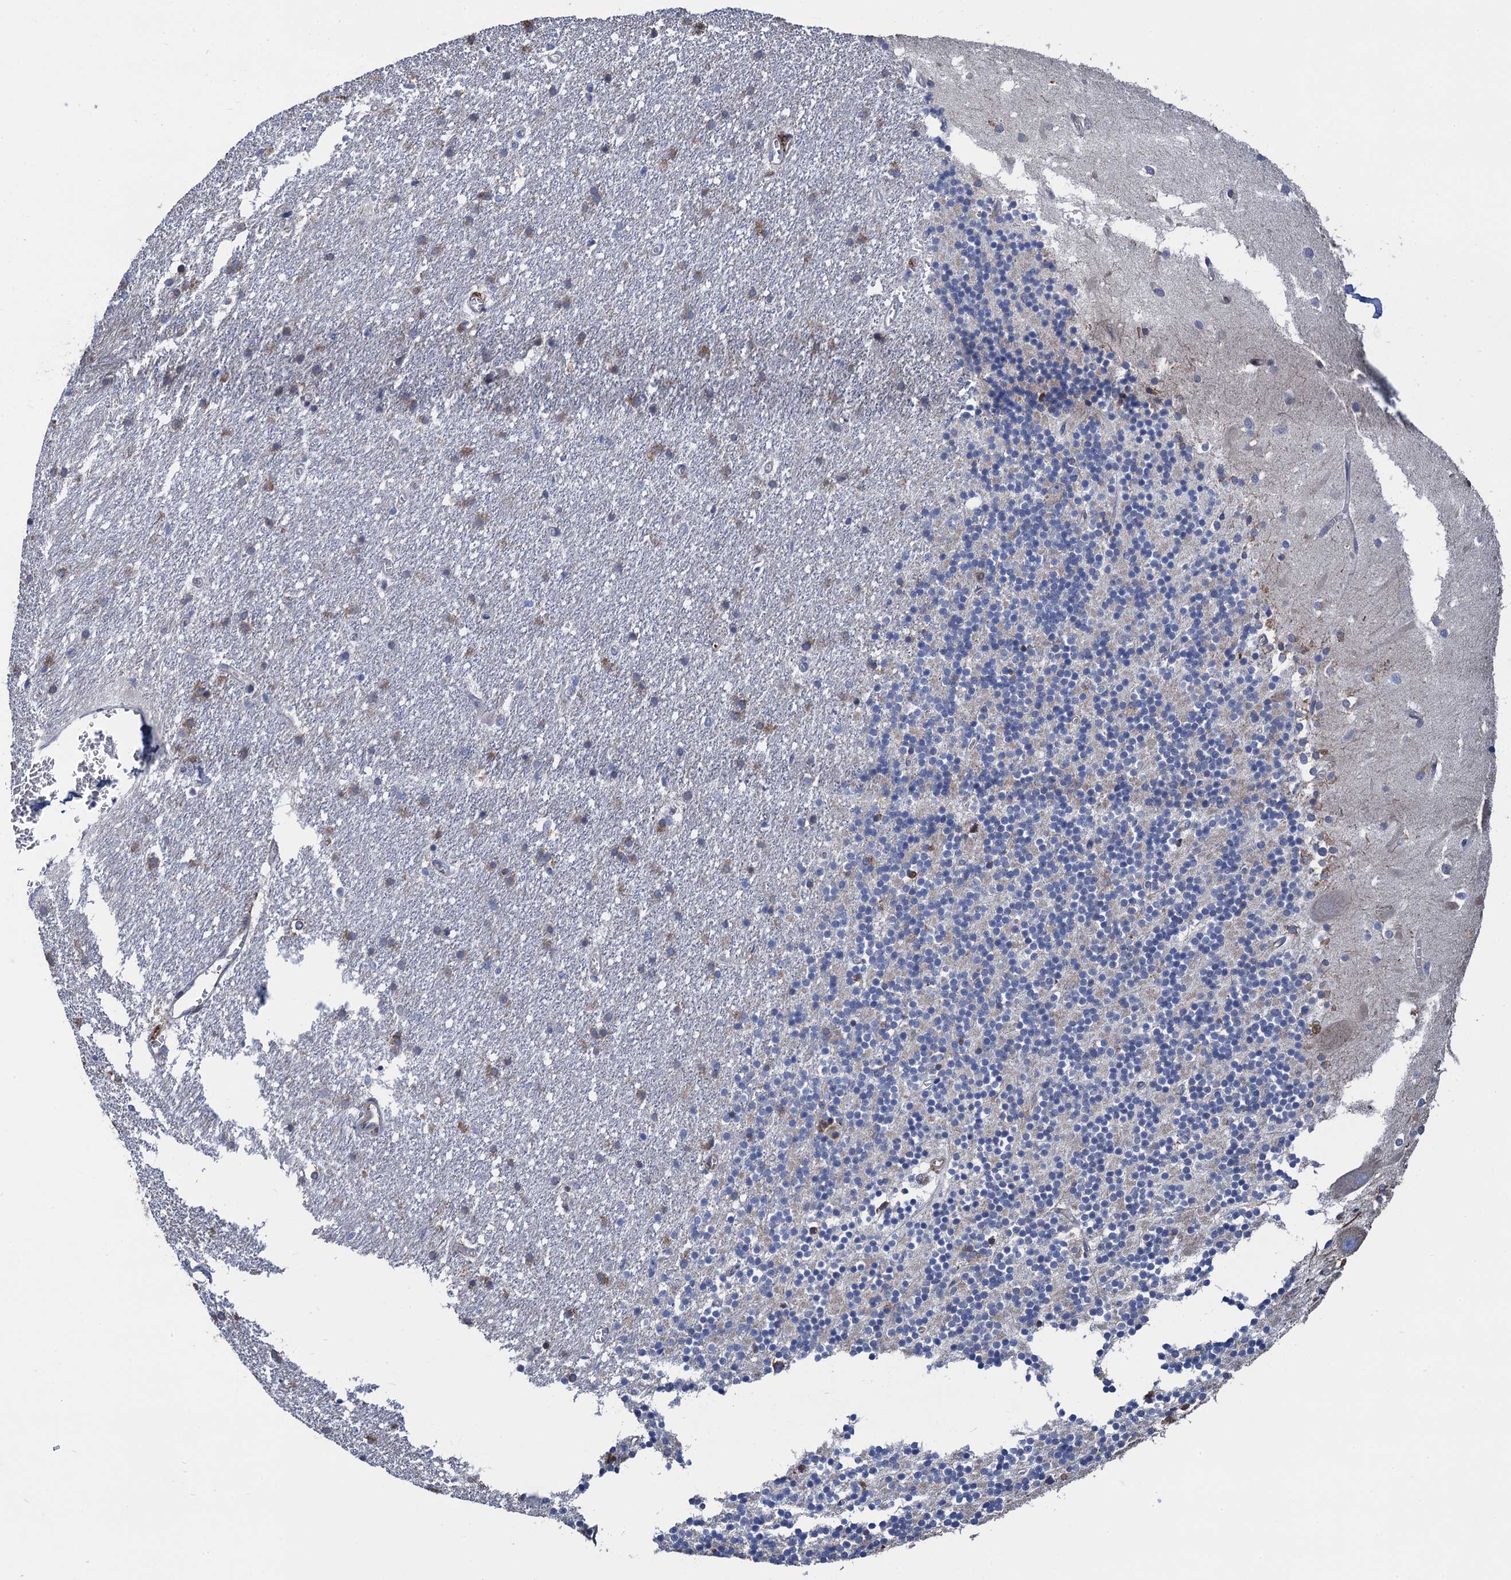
{"staining": {"intensity": "negative", "quantity": "none", "location": "none"}, "tissue": "cerebellum", "cell_type": "Cells in granular layer", "image_type": "normal", "snomed": [{"axis": "morphology", "description": "Normal tissue, NOS"}, {"axis": "topography", "description": "Cerebellum"}], "caption": "IHC image of normal cerebellum stained for a protein (brown), which demonstrates no staining in cells in granular layer. (DAB IHC with hematoxylin counter stain).", "gene": "CNNM1", "patient": {"sex": "male", "age": 54}}